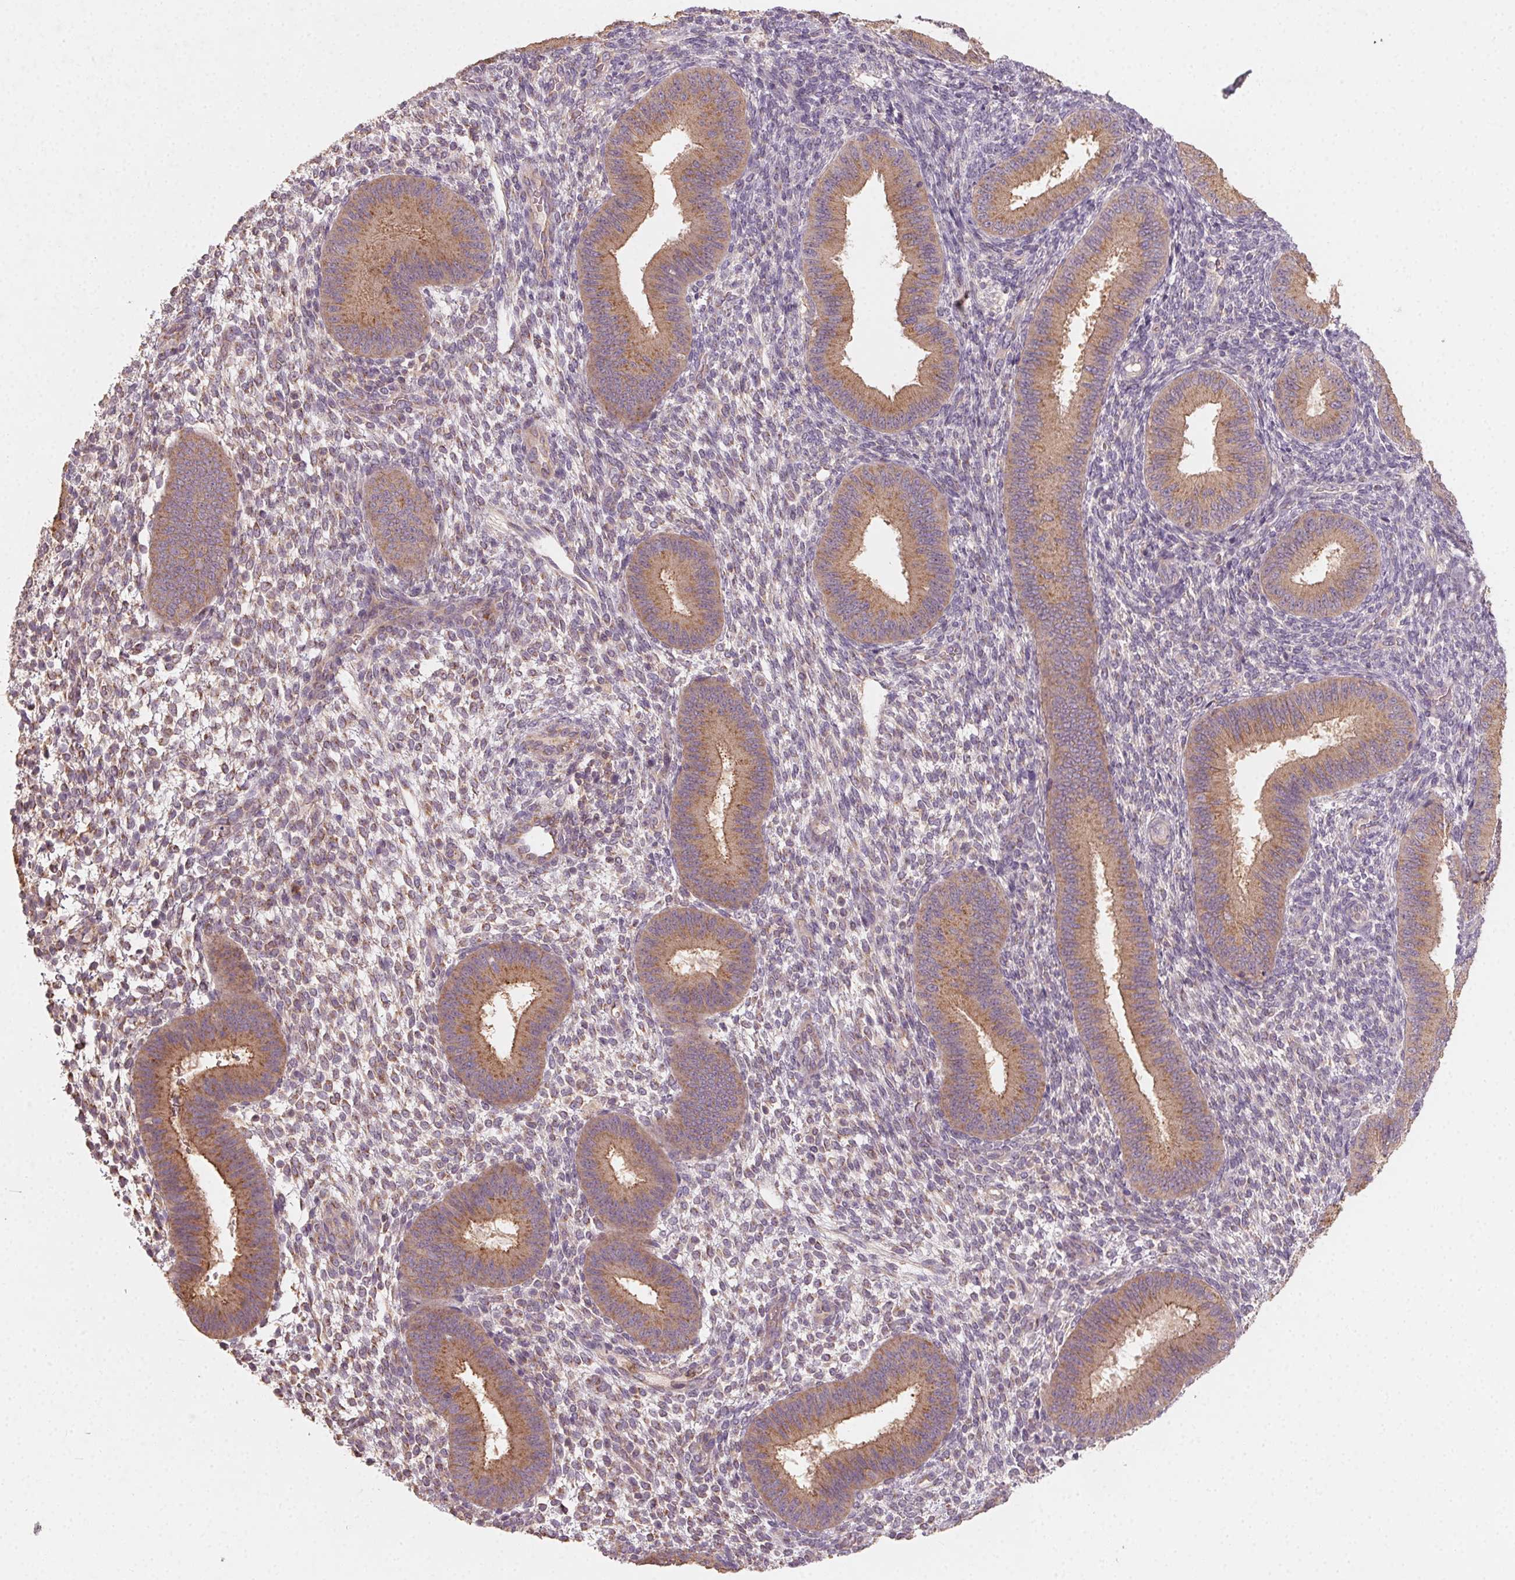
{"staining": {"intensity": "moderate", "quantity": "<25%", "location": "cytoplasmic/membranous"}, "tissue": "endometrium", "cell_type": "Cells in endometrial stroma", "image_type": "normal", "snomed": [{"axis": "morphology", "description": "Normal tissue, NOS"}, {"axis": "topography", "description": "Endometrium"}], "caption": "Immunohistochemical staining of normal human endometrium reveals low levels of moderate cytoplasmic/membranous staining in approximately <25% of cells in endometrial stroma. The protein of interest is shown in brown color, while the nuclei are stained blue.", "gene": "AP1S1", "patient": {"sex": "female", "age": 39}}